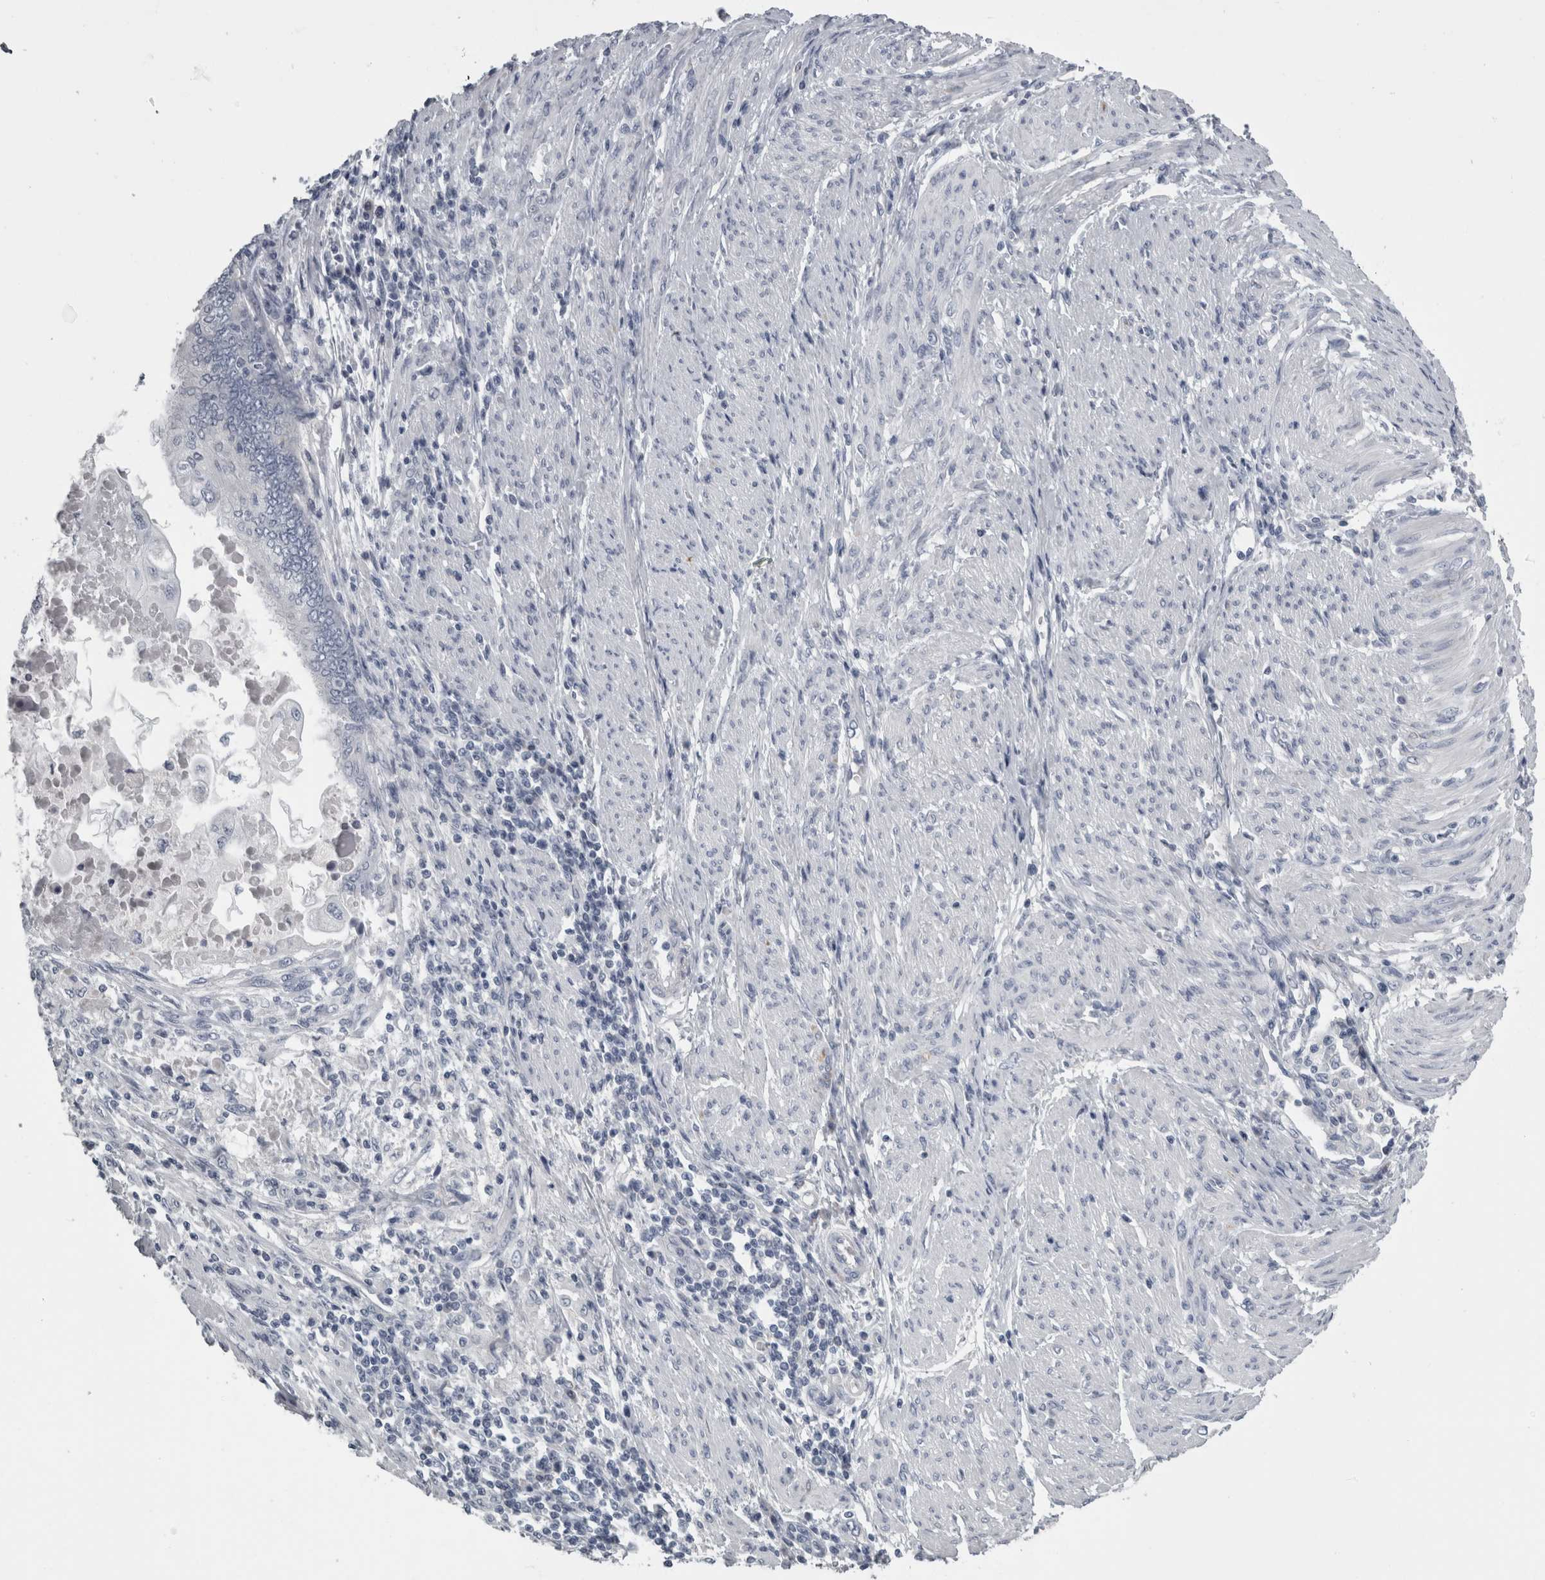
{"staining": {"intensity": "negative", "quantity": "none", "location": "none"}, "tissue": "endometrial cancer", "cell_type": "Tumor cells", "image_type": "cancer", "snomed": [{"axis": "morphology", "description": "Adenocarcinoma, NOS"}, {"axis": "topography", "description": "Uterus"}, {"axis": "topography", "description": "Endometrium"}], "caption": "An image of endometrial adenocarcinoma stained for a protein shows no brown staining in tumor cells.", "gene": "TCAP", "patient": {"sex": "female", "age": 70}}